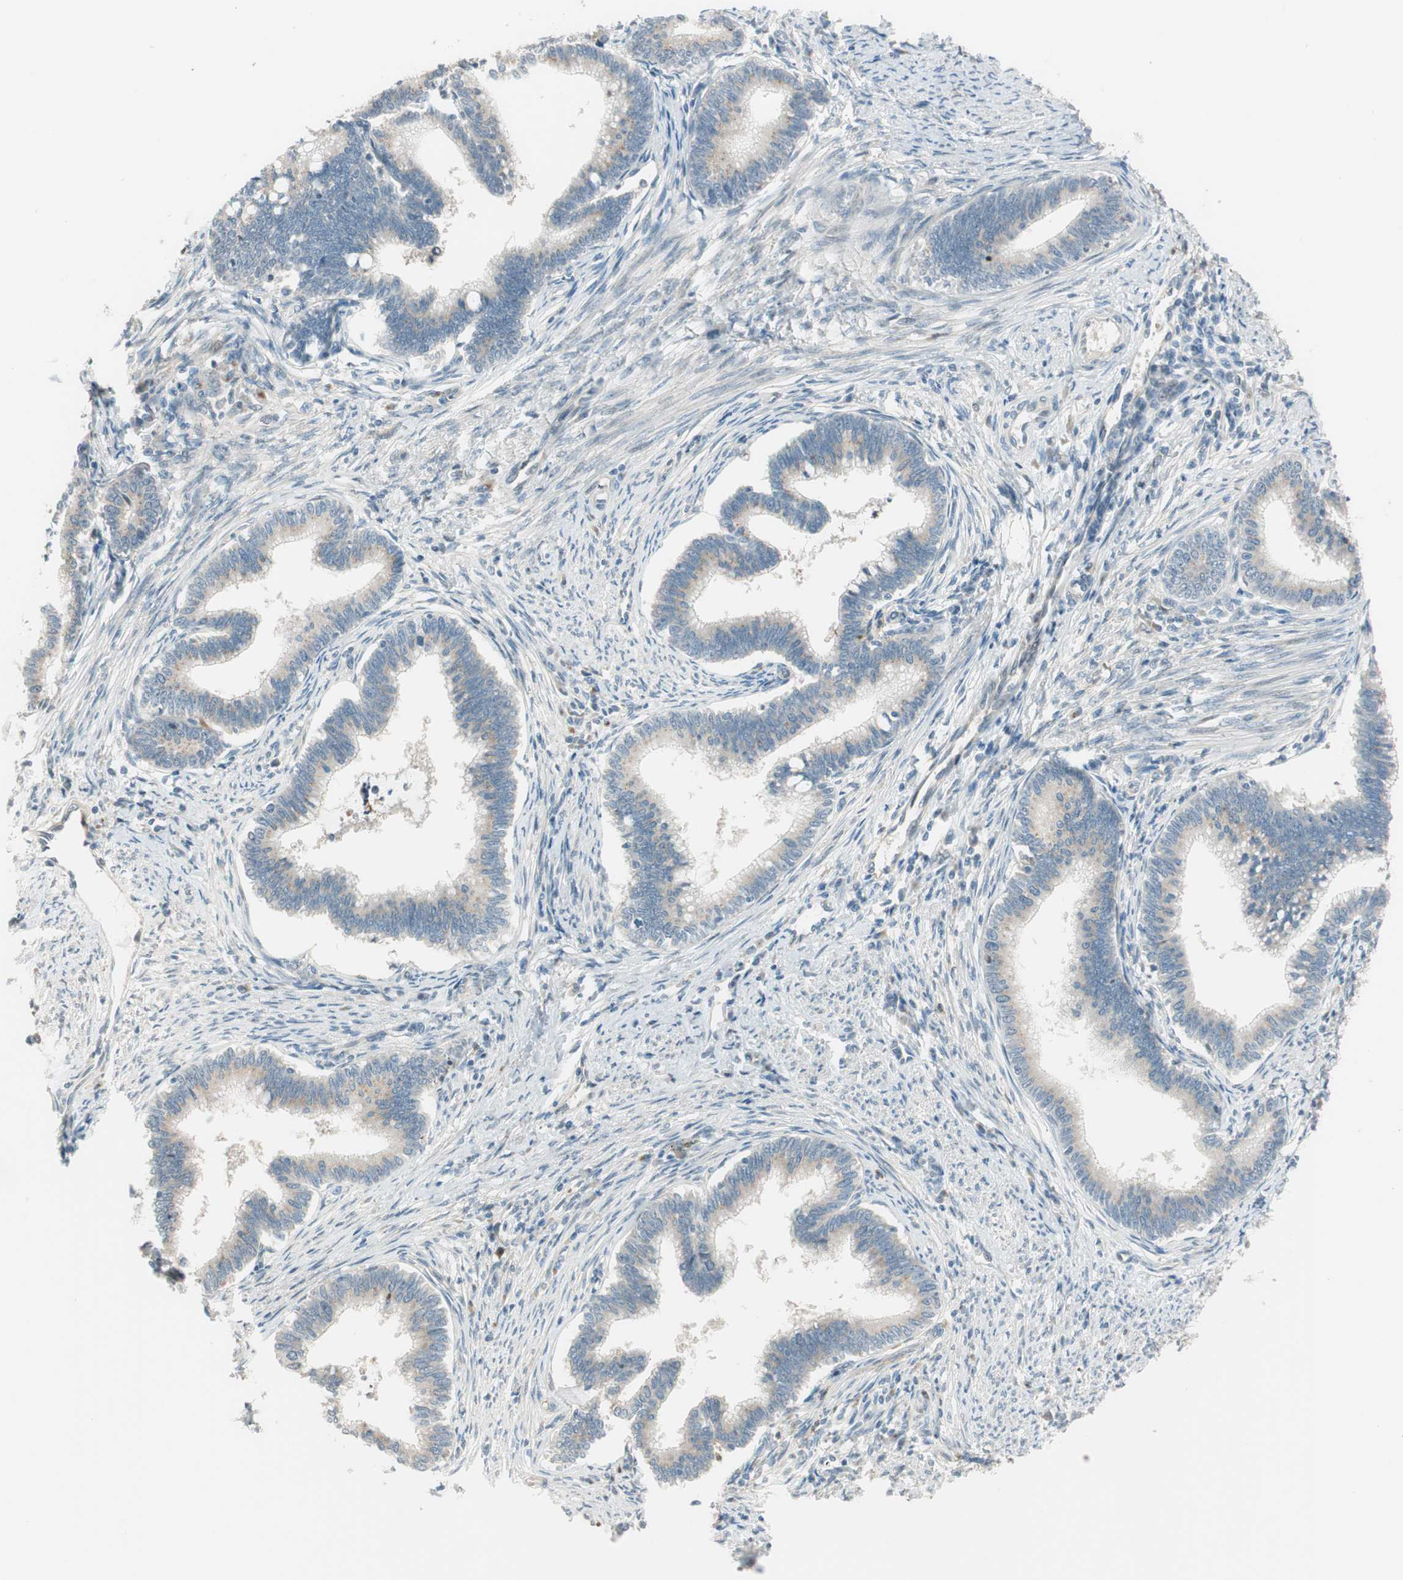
{"staining": {"intensity": "weak", "quantity": ">75%", "location": "cytoplasmic/membranous"}, "tissue": "cervical cancer", "cell_type": "Tumor cells", "image_type": "cancer", "snomed": [{"axis": "morphology", "description": "Adenocarcinoma, NOS"}, {"axis": "topography", "description": "Cervix"}], "caption": "Immunohistochemistry (IHC) (DAB (3,3'-diaminobenzidine)) staining of human cervical adenocarcinoma exhibits weak cytoplasmic/membranous protein positivity in approximately >75% of tumor cells. (DAB = brown stain, brightfield microscopy at high magnification).", "gene": "CGRRF1", "patient": {"sex": "female", "age": 36}}